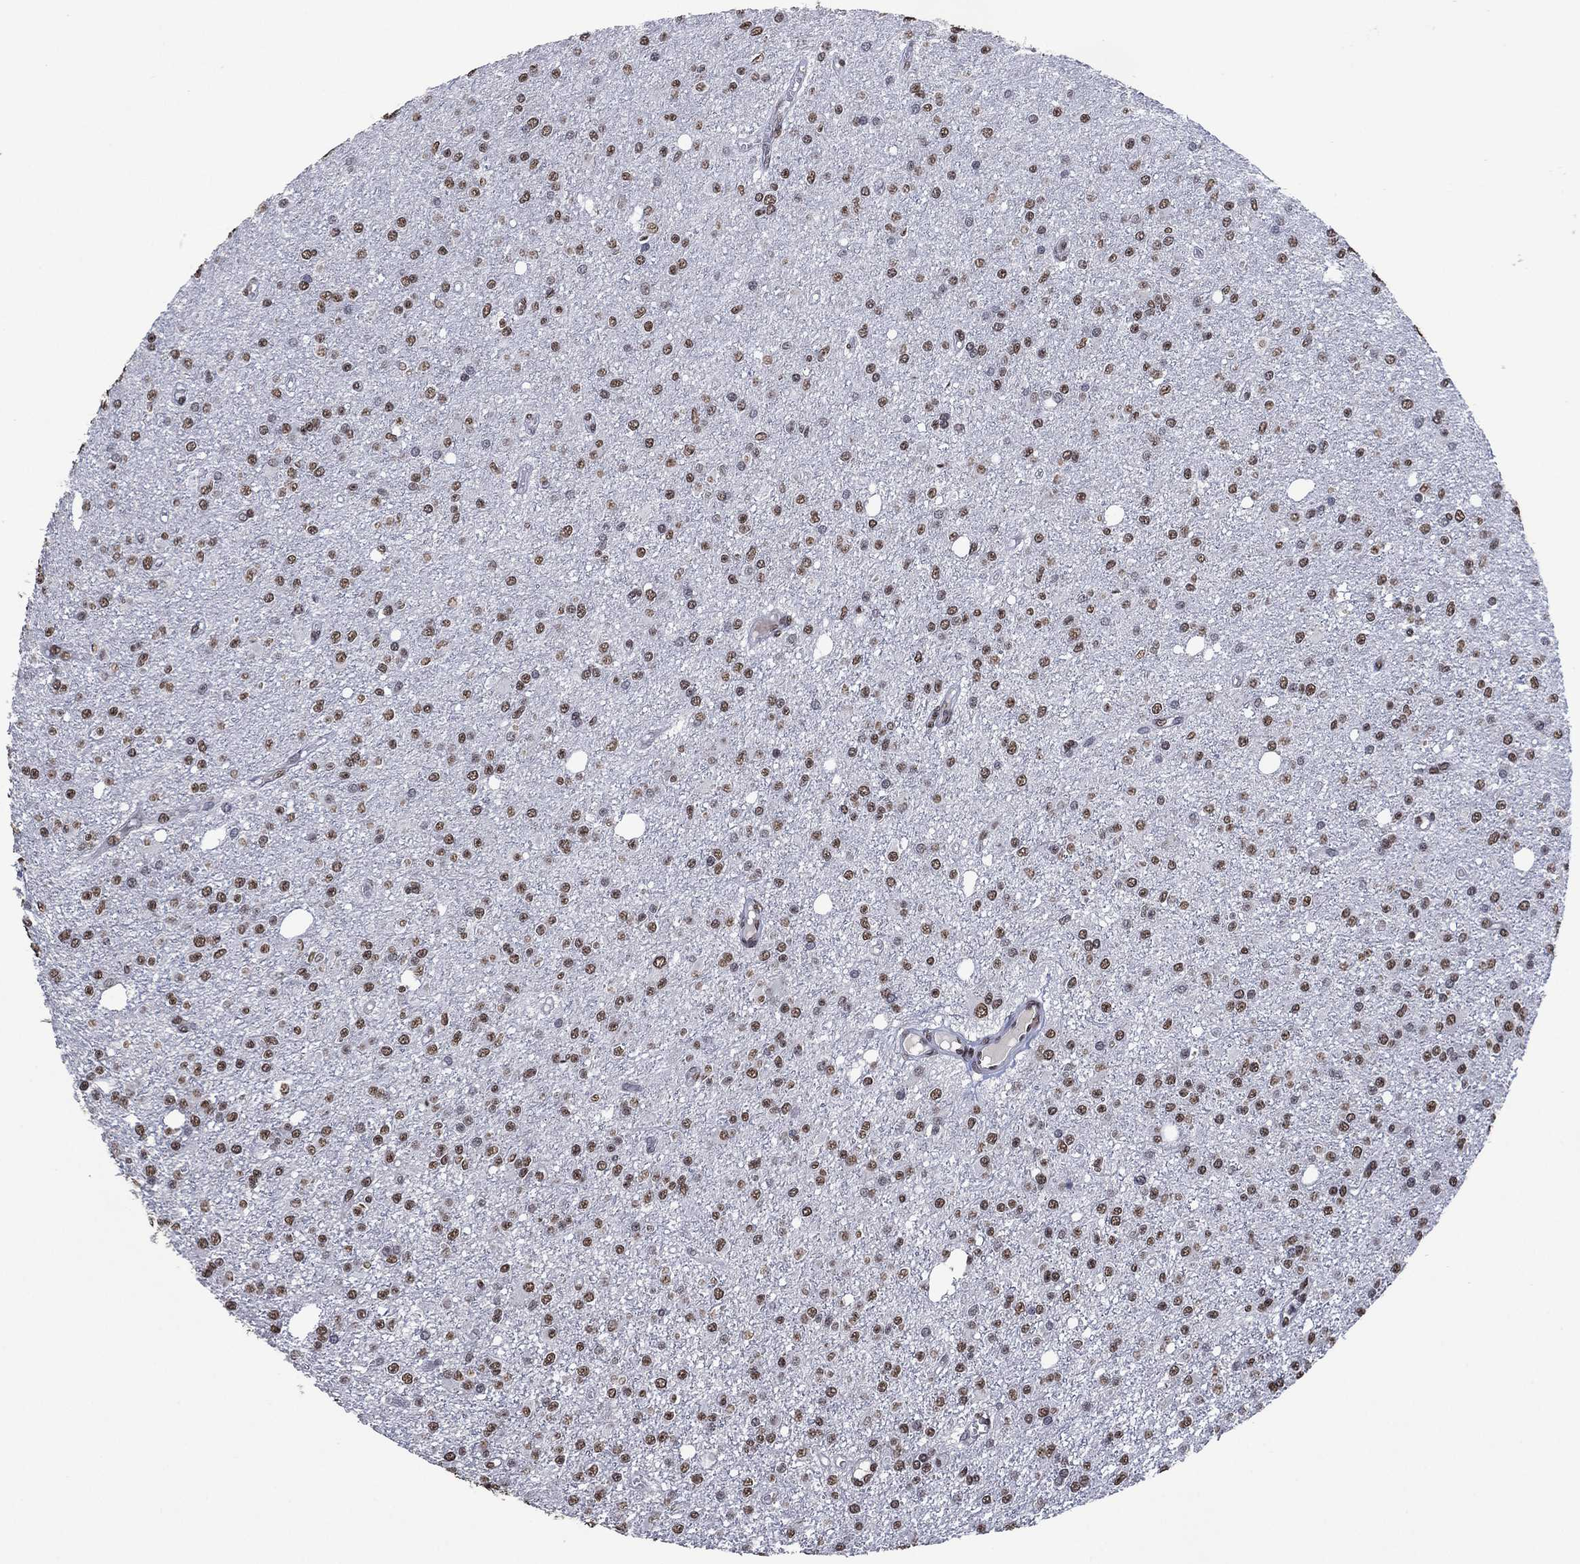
{"staining": {"intensity": "moderate", "quantity": ">75%", "location": "nuclear"}, "tissue": "glioma", "cell_type": "Tumor cells", "image_type": "cancer", "snomed": [{"axis": "morphology", "description": "Glioma, malignant, Low grade"}, {"axis": "topography", "description": "Brain"}], "caption": "Protein analysis of glioma tissue demonstrates moderate nuclear staining in approximately >75% of tumor cells. Immunohistochemistry stains the protein of interest in brown and the nuclei are stained blue.", "gene": "EHMT1", "patient": {"sex": "female", "age": 45}}